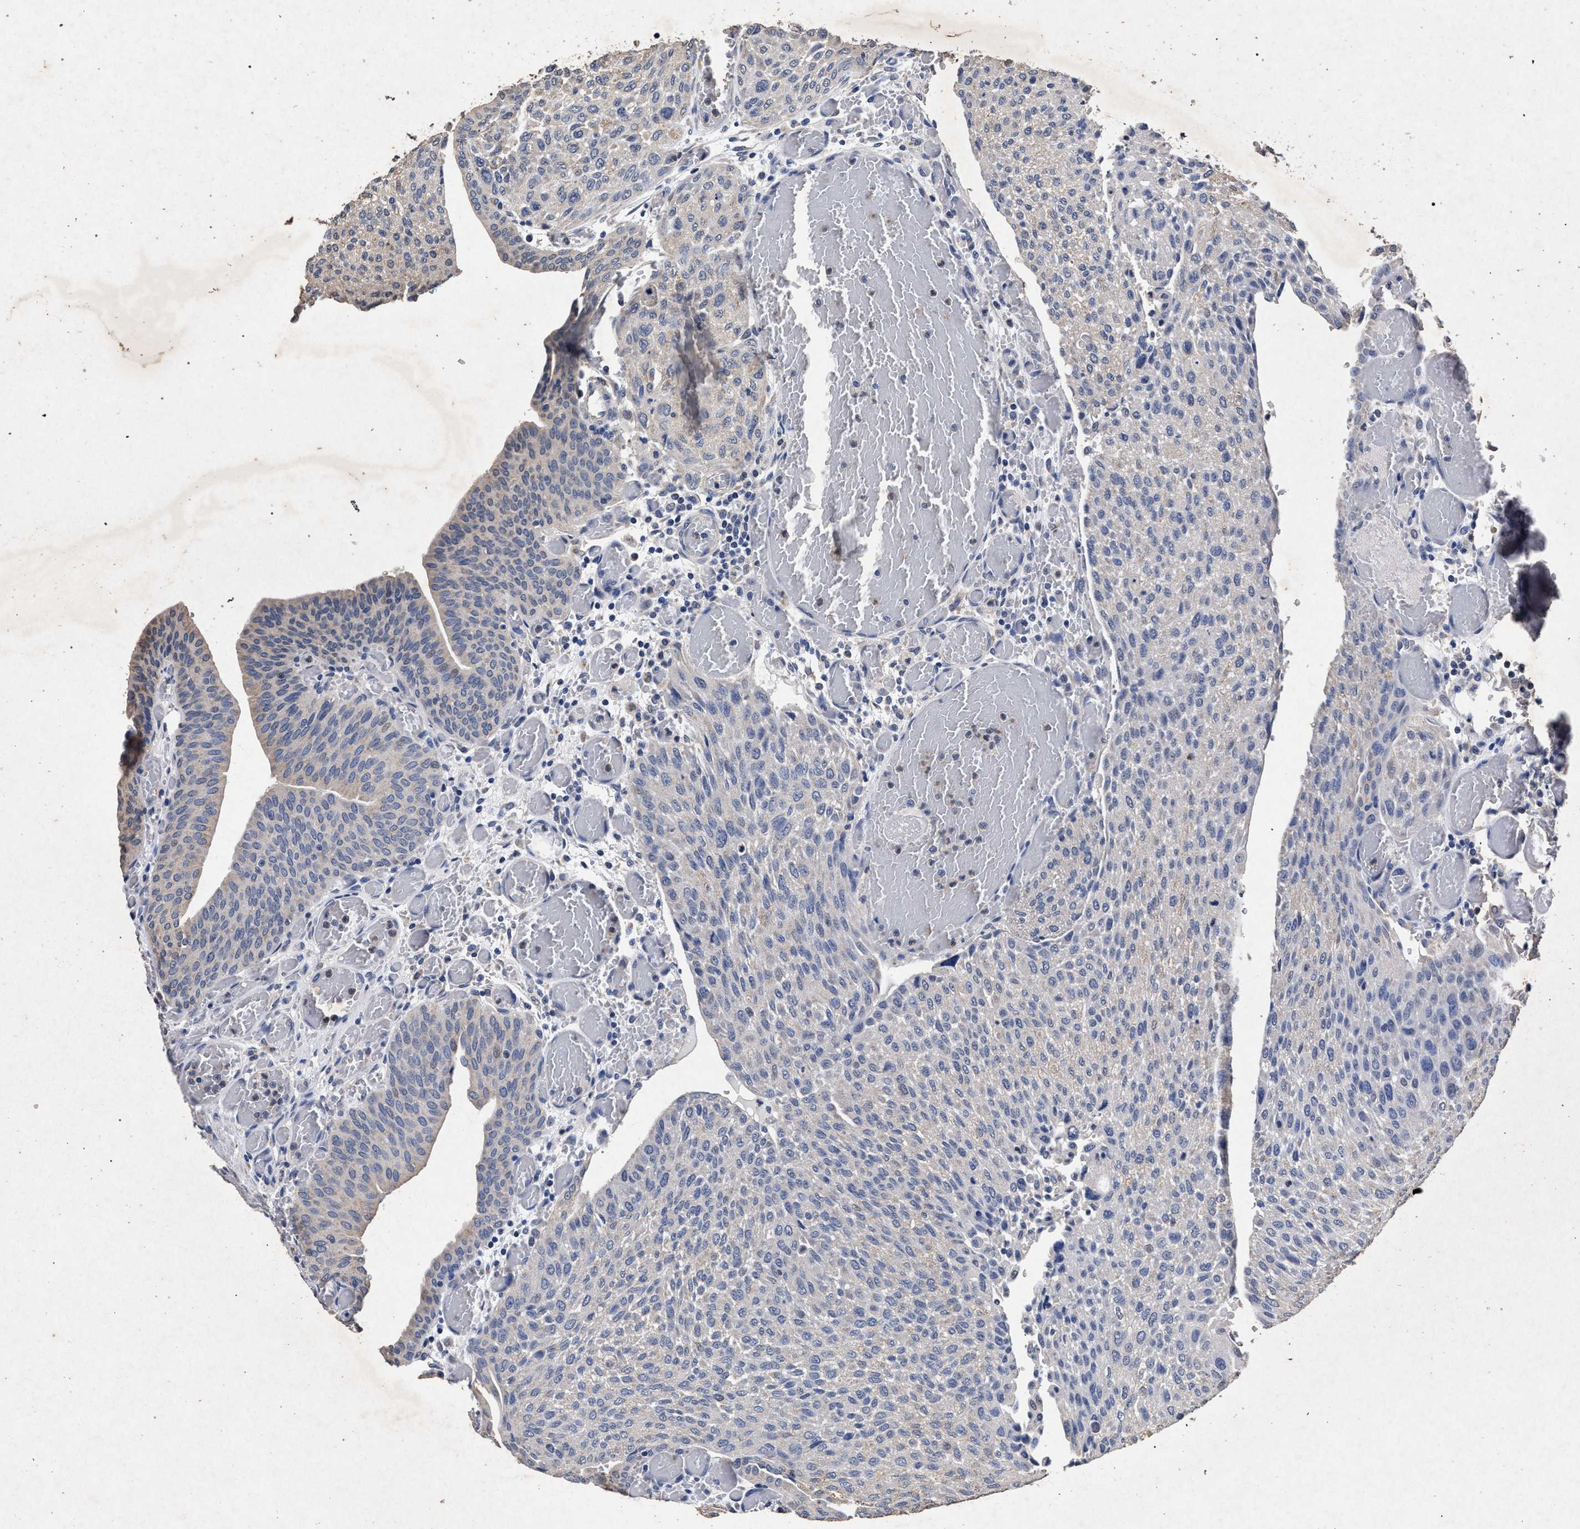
{"staining": {"intensity": "negative", "quantity": "none", "location": "none"}, "tissue": "urothelial cancer", "cell_type": "Tumor cells", "image_type": "cancer", "snomed": [{"axis": "morphology", "description": "Urothelial carcinoma, Low grade"}, {"axis": "morphology", "description": "Urothelial carcinoma, High grade"}, {"axis": "topography", "description": "Urinary bladder"}], "caption": "This histopathology image is of urothelial cancer stained with immunohistochemistry to label a protein in brown with the nuclei are counter-stained blue. There is no staining in tumor cells. (Brightfield microscopy of DAB (3,3'-diaminobenzidine) IHC at high magnification).", "gene": "ATP1A2", "patient": {"sex": "male", "age": 35}}